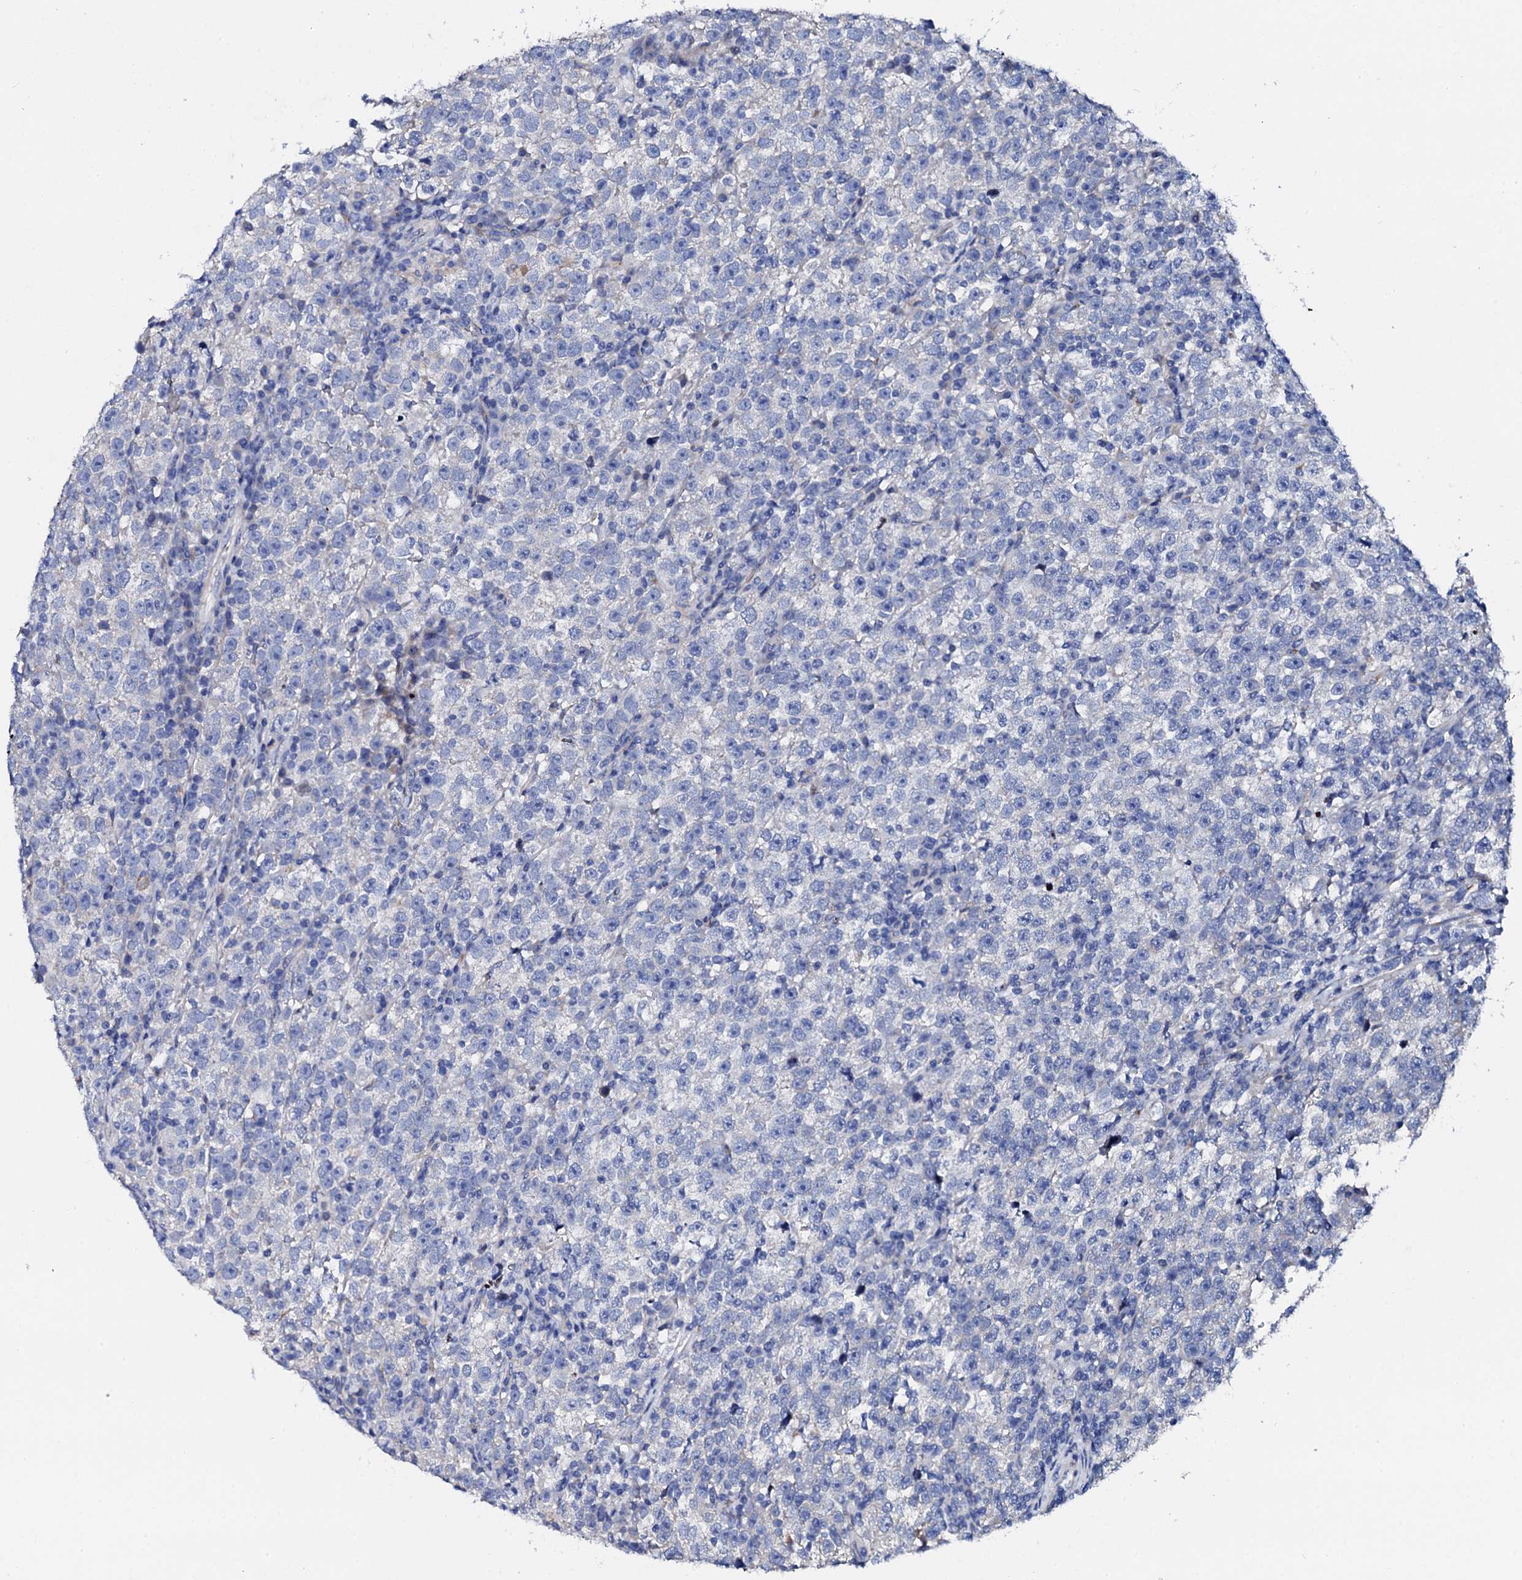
{"staining": {"intensity": "negative", "quantity": "none", "location": "none"}, "tissue": "testis cancer", "cell_type": "Tumor cells", "image_type": "cancer", "snomed": [{"axis": "morphology", "description": "Normal tissue, NOS"}, {"axis": "morphology", "description": "Seminoma, NOS"}, {"axis": "topography", "description": "Testis"}], "caption": "An immunohistochemistry (IHC) photomicrograph of testis cancer is shown. There is no staining in tumor cells of testis cancer. Nuclei are stained in blue.", "gene": "TRDN", "patient": {"sex": "male", "age": 43}}